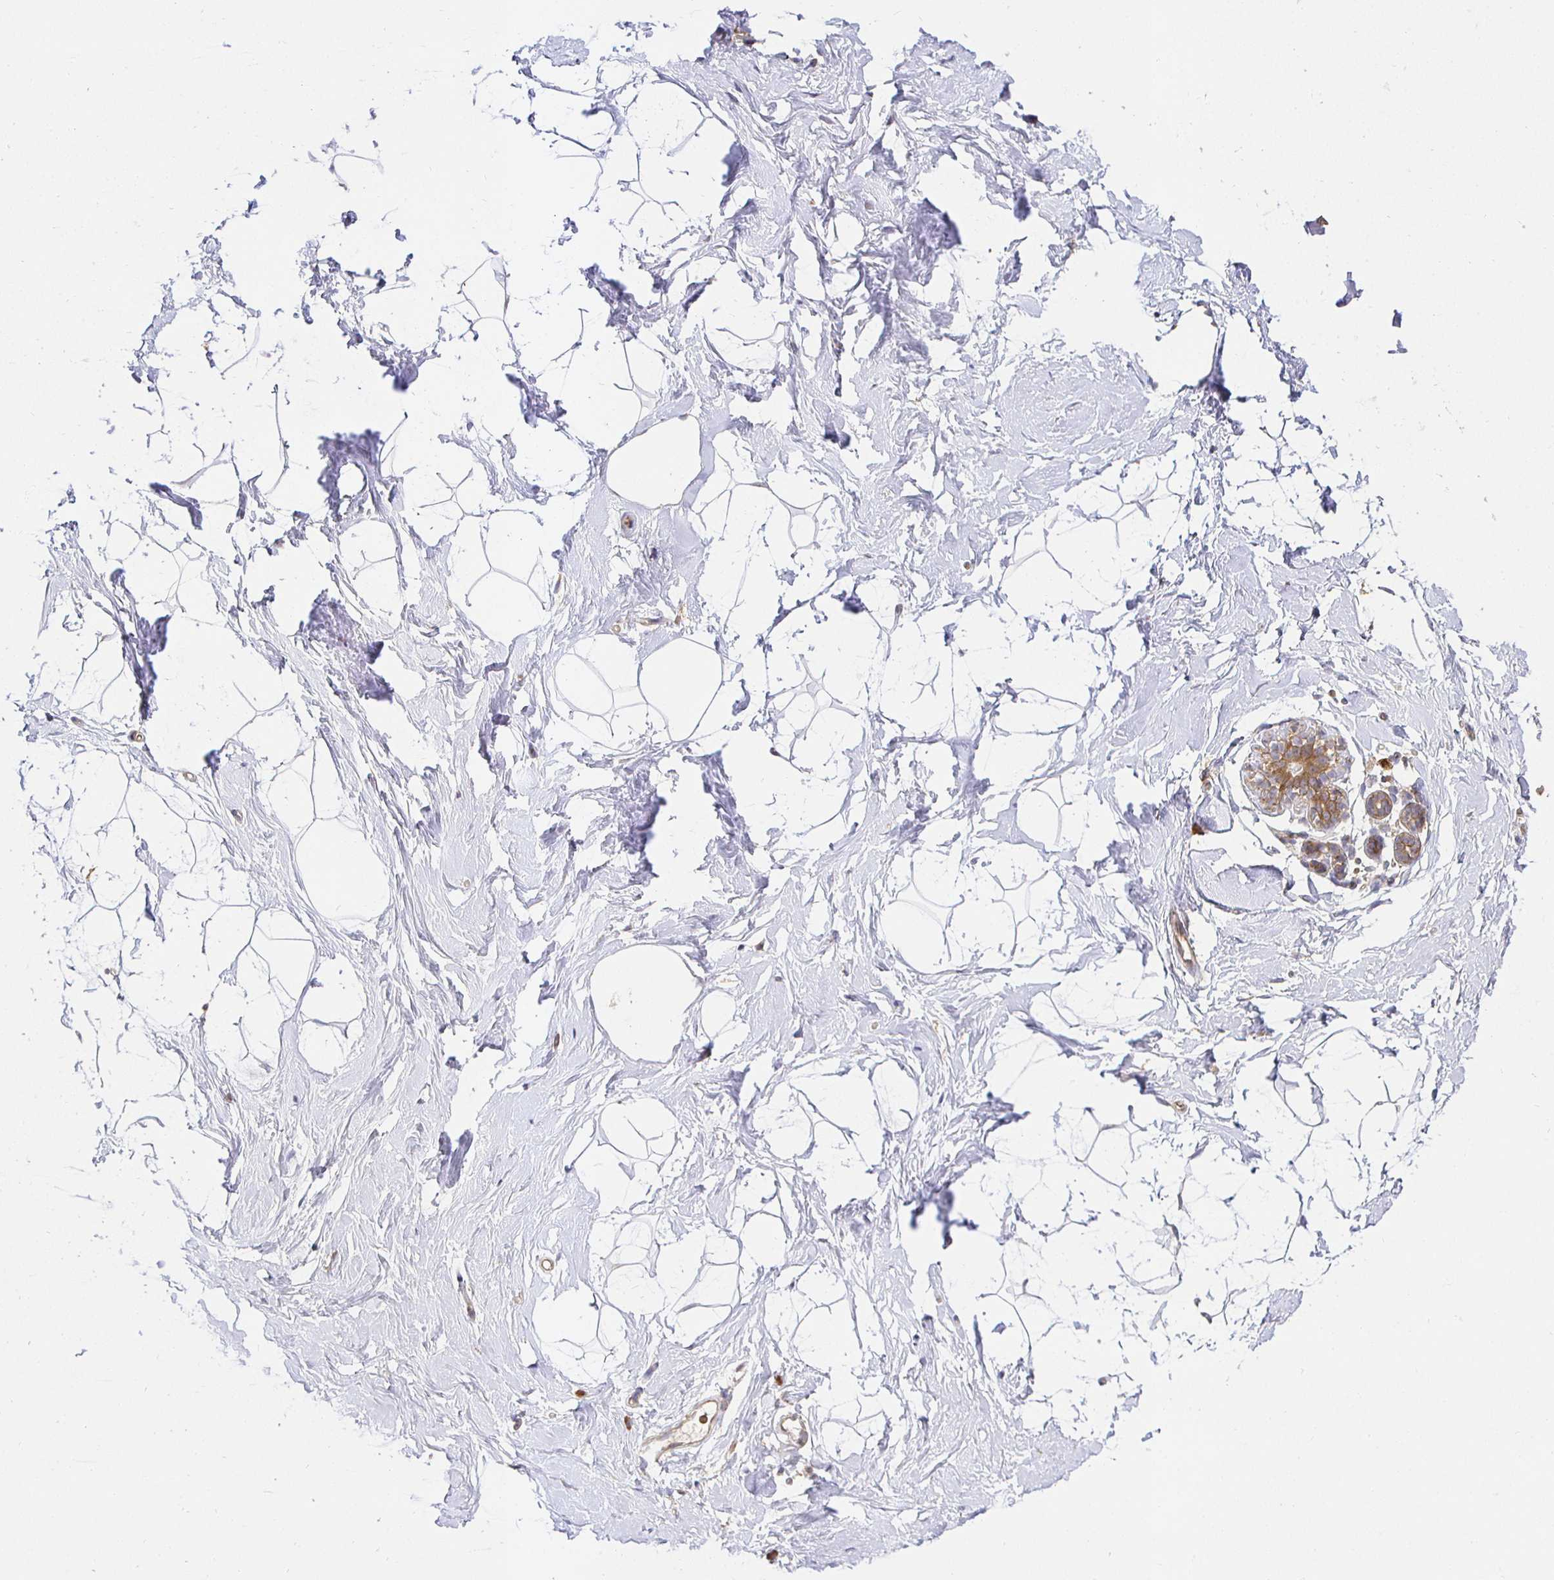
{"staining": {"intensity": "negative", "quantity": "none", "location": "none"}, "tissue": "breast", "cell_type": "Adipocytes", "image_type": "normal", "snomed": [{"axis": "morphology", "description": "Normal tissue, NOS"}, {"axis": "topography", "description": "Breast"}], "caption": "Immunohistochemistry photomicrograph of normal breast: breast stained with DAB shows no significant protein positivity in adipocytes.", "gene": "IRAK1", "patient": {"sex": "female", "age": 32}}